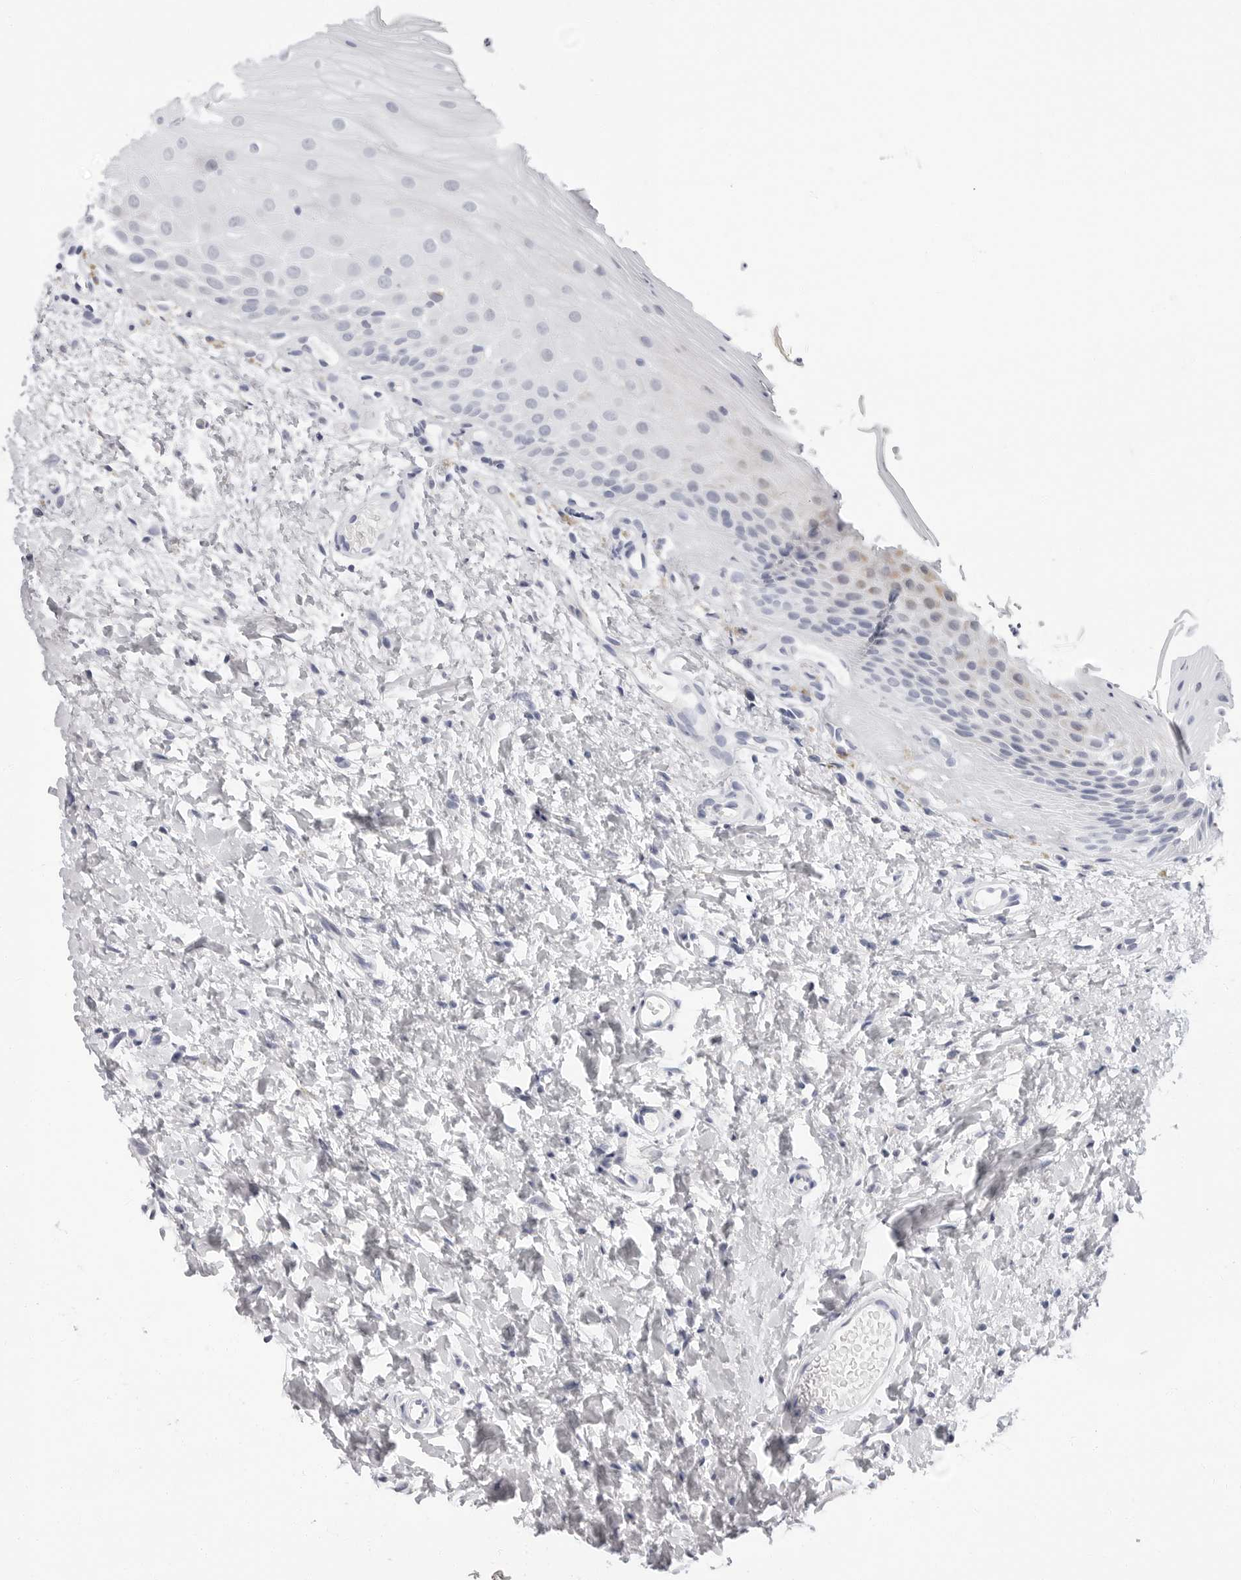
{"staining": {"intensity": "negative", "quantity": "none", "location": "none"}, "tissue": "oral mucosa", "cell_type": "Squamous epithelial cells", "image_type": "normal", "snomed": [{"axis": "morphology", "description": "Normal tissue, NOS"}, {"axis": "topography", "description": "Oral tissue"}], "caption": "Micrograph shows no protein expression in squamous epithelial cells of benign oral mucosa. (DAB immunohistochemistry (IHC) with hematoxylin counter stain).", "gene": "ERICH3", "patient": {"sex": "female", "age": 56}}